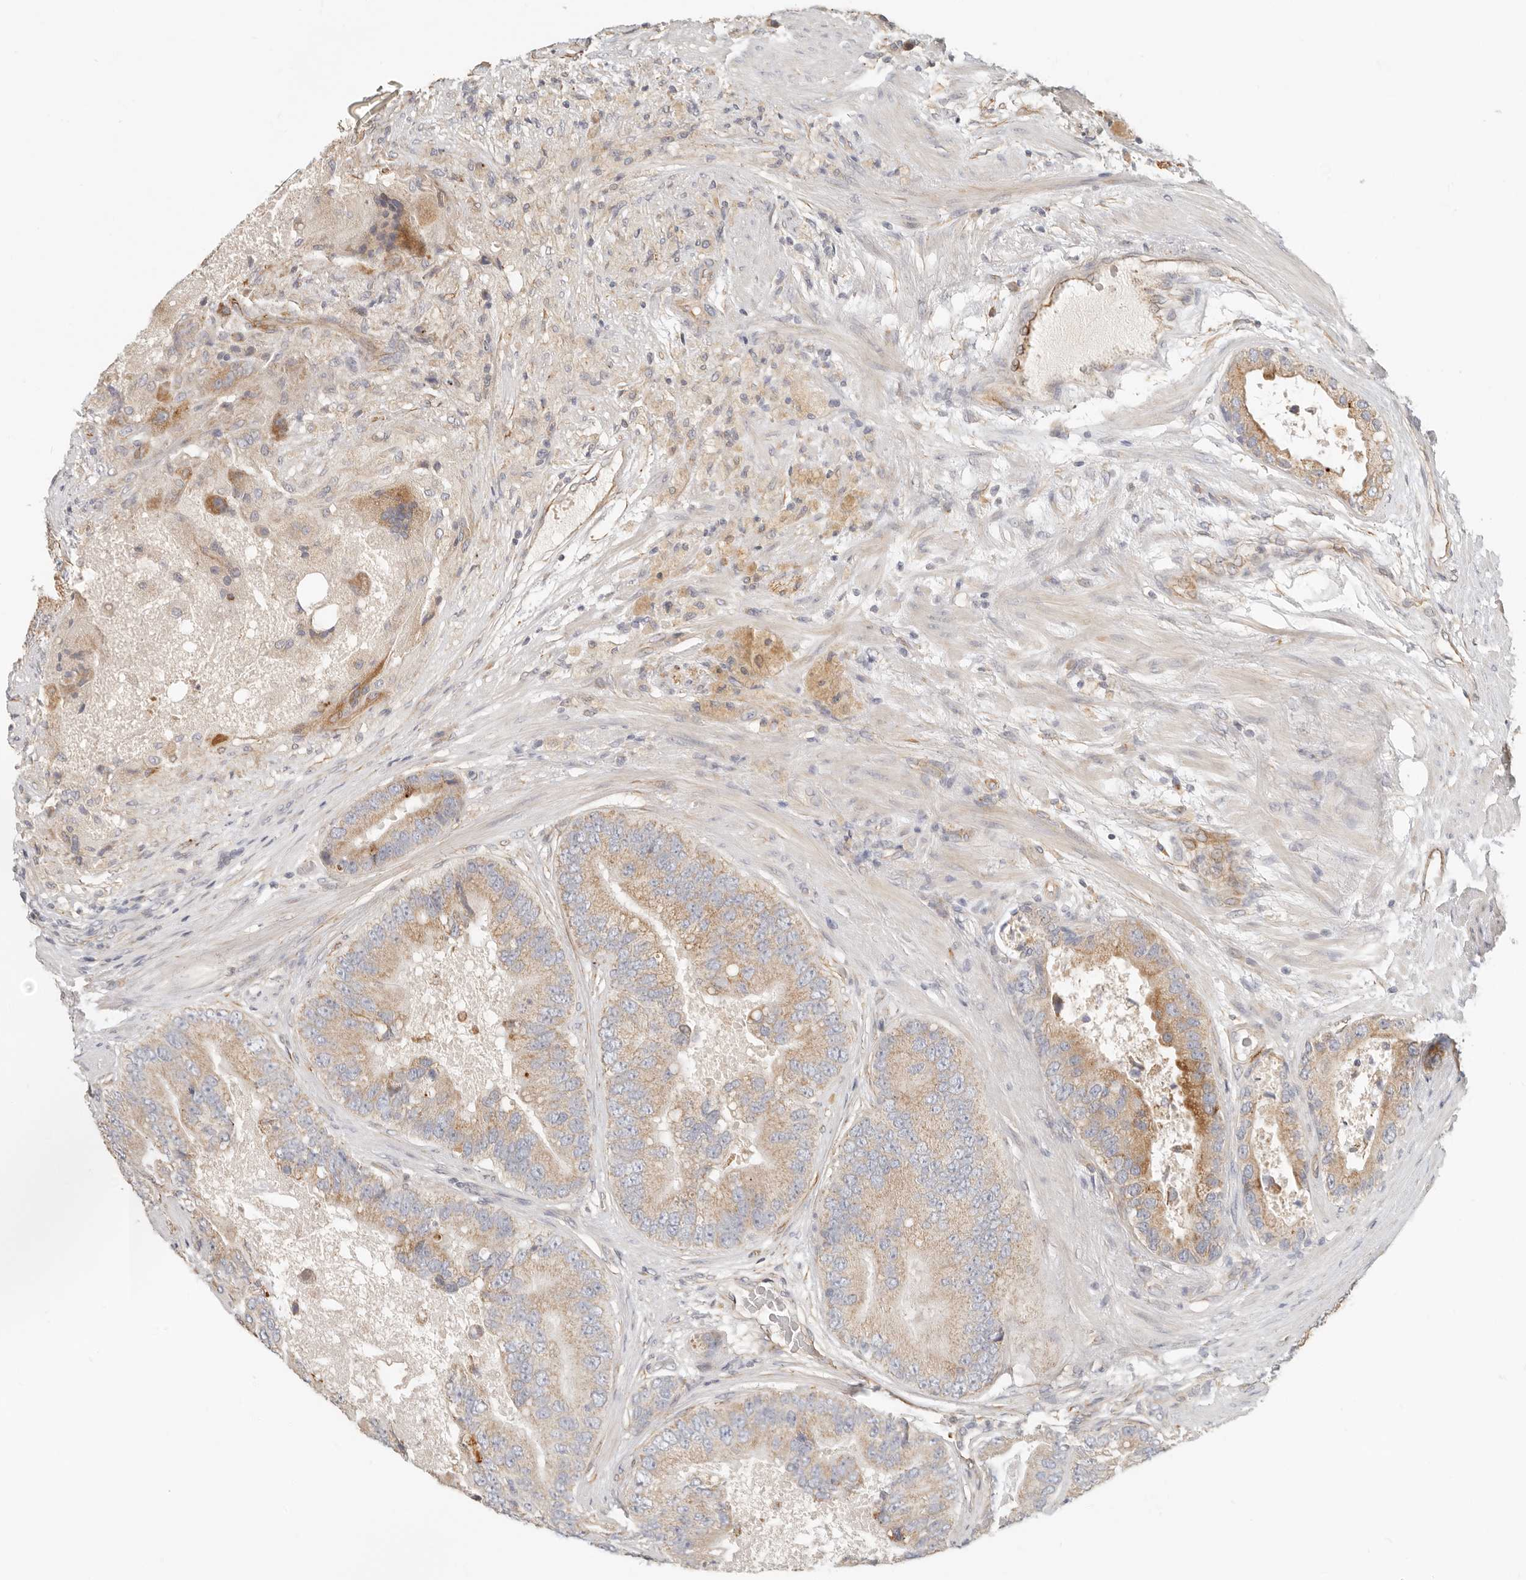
{"staining": {"intensity": "moderate", "quantity": "25%-75%", "location": "cytoplasmic/membranous"}, "tissue": "prostate cancer", "cell_type": "Tumor cells", "image_type": "cancer", "snomed": [{"axis": "morphology", "description": "Adenocarcinoma, High grade"}, {"axis": "topography", "description": "Prostate"}], "caption": "This image demonstrates immunohistochemistry (IHC) staining of prostate high-grade adenocarcinoma, with medium moderate cytoplasmic/membranous expression in about 25%-75% of tumor cells.", "gene": "SPRING1", "patient": {"sex": "male", "age": 70}}